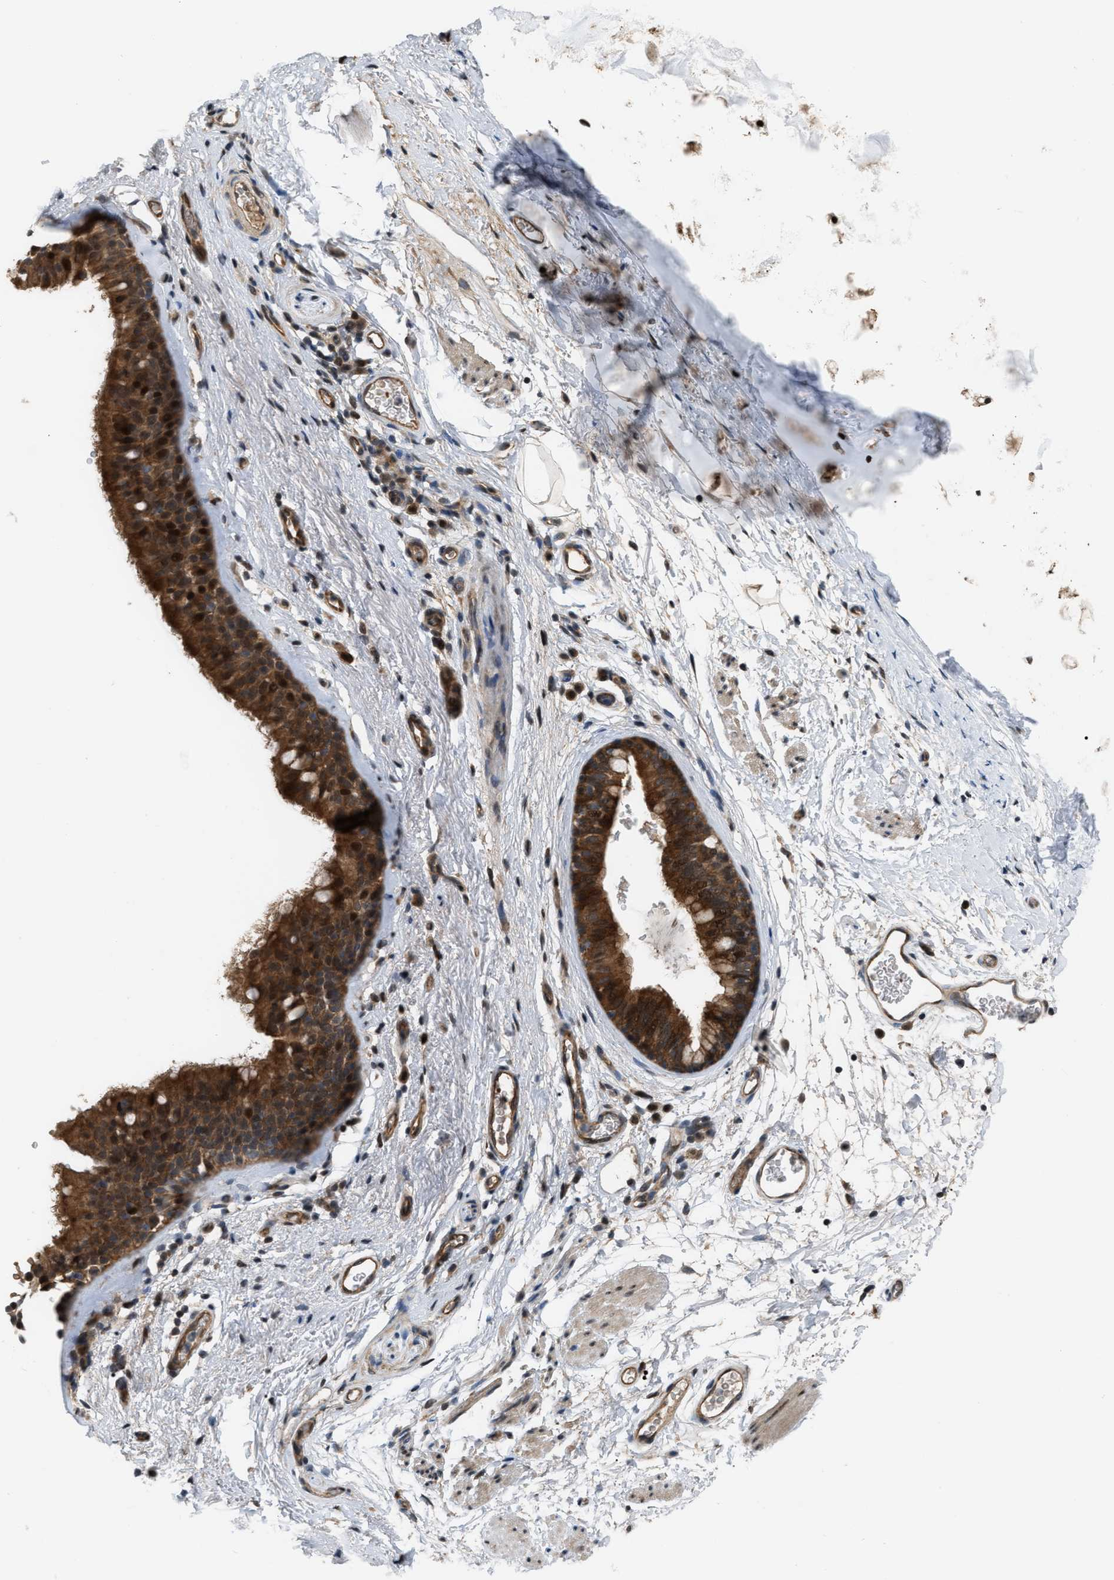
{"staining": {"intensity": "strong", "quantity": ">75%", "location": "cytoplasmic/membranous,nuclear"}, "tissue": "bronchus", "cell_type": "Respiratory epithelial cells", "image_type": "normal", "snomed": [{"axis": "morphology", "description": "Normal tissue, NOS"}, {"axis": "topography", "description": "Cartilage tissue"}, {"axis": "topography", "description": "Bronchus"}], "caption": "Normal bronchus displays strong cytoplasmic/membranous,nuclear positivity in about >75% of respiratory epithelial cells, visualized by immunohistochemistry. Using DAB (brown) and hematoxylin (blue) stains, captured at high magnification using brightfield microscopy.", "gene": "RFFL", "patient": {"sex": "female", "age": 53}}